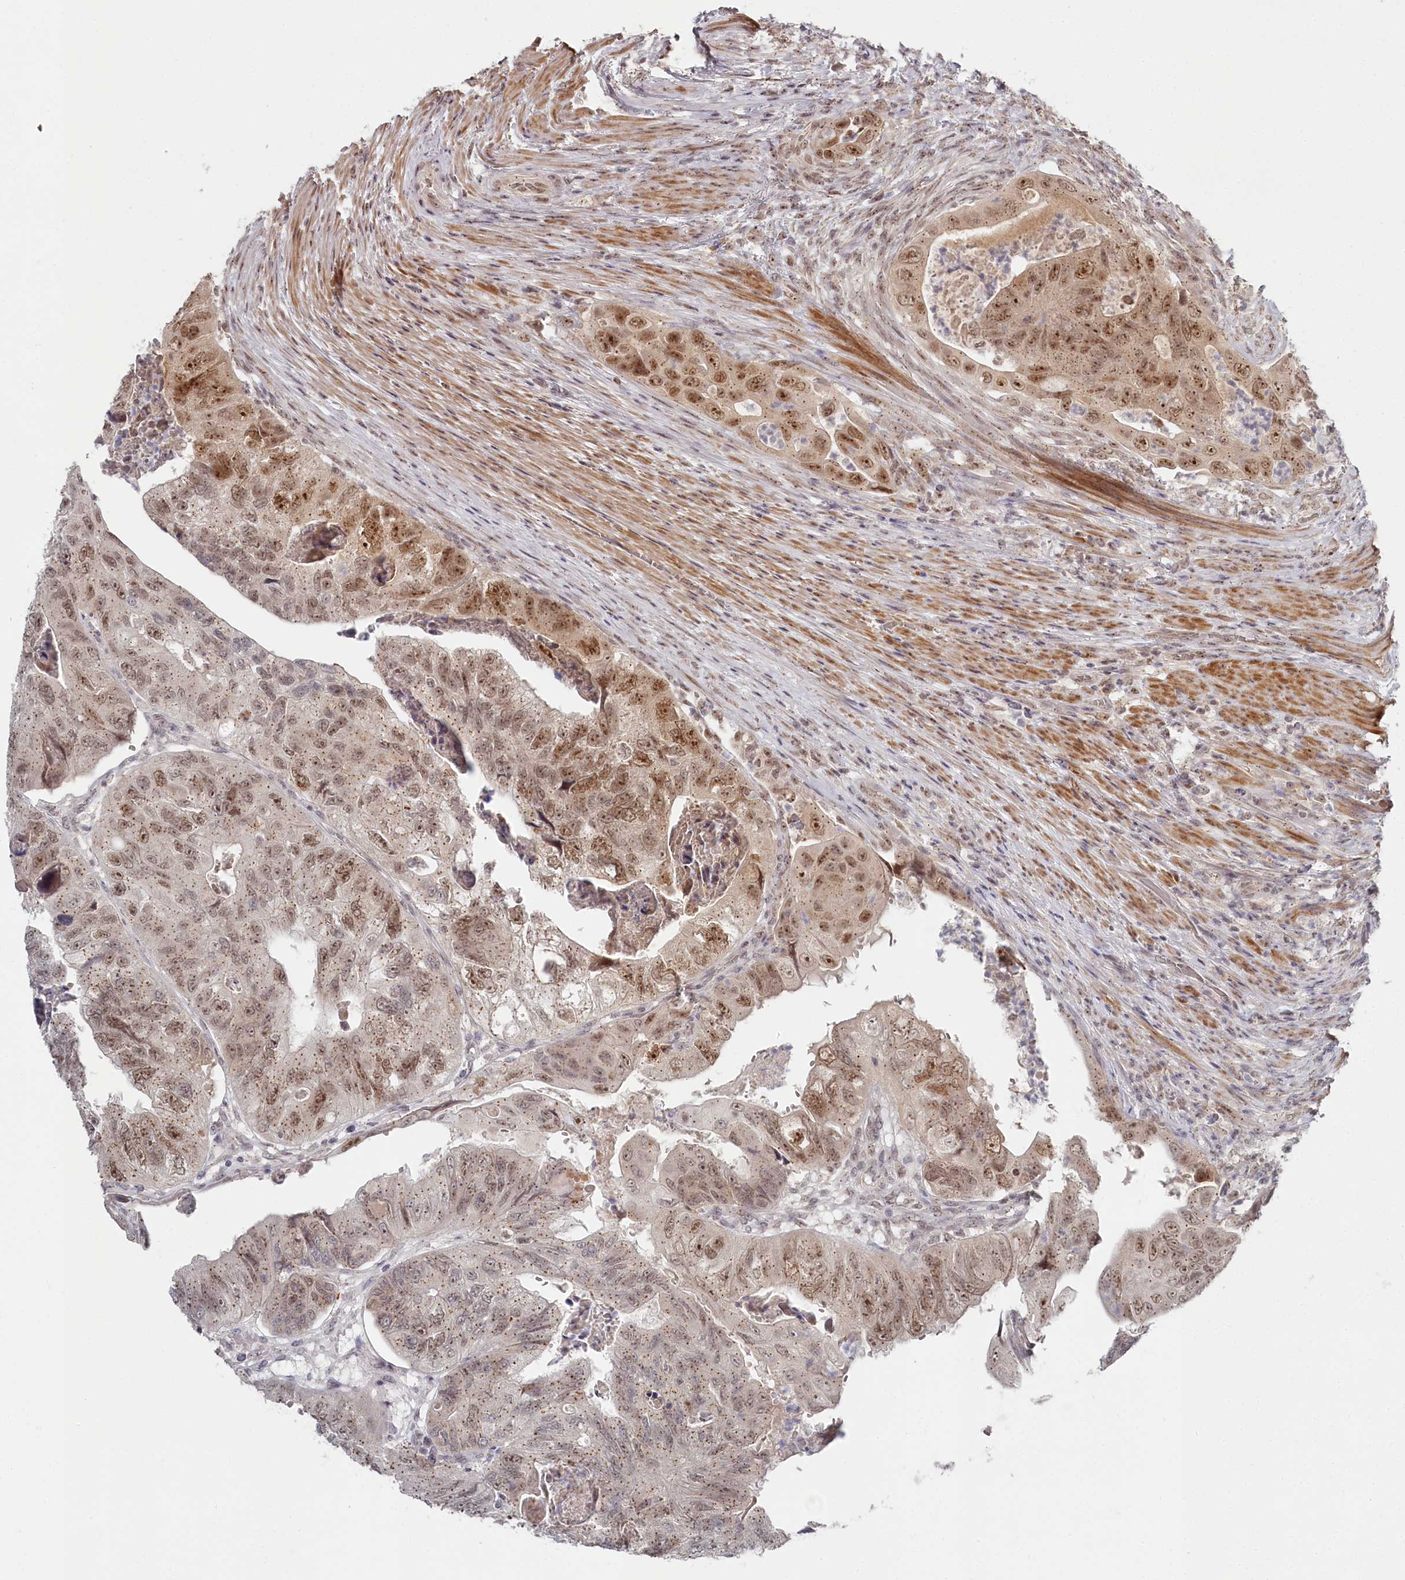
{"staining": {"intensity": "moderate", "quantity": ">75%", "location": "nuclear"}, "tissue": "colorectal cancer", "cell_type": "Tumor cells", "image_type": "cancer", "snomed": [{"axis": "morphology", "description": "Adenocarcinoma, NOS"}, {"axis": "topography", "description": "Rectum"}], "caption": "Immunohistochemical staining of human adenocarcinoma (colorectal) shows medium levels of moderate nuclear positivity in about >75% of tumor cells.", "gene": "EXOSC1", "patient": {"sex": "male", "age": 63}}